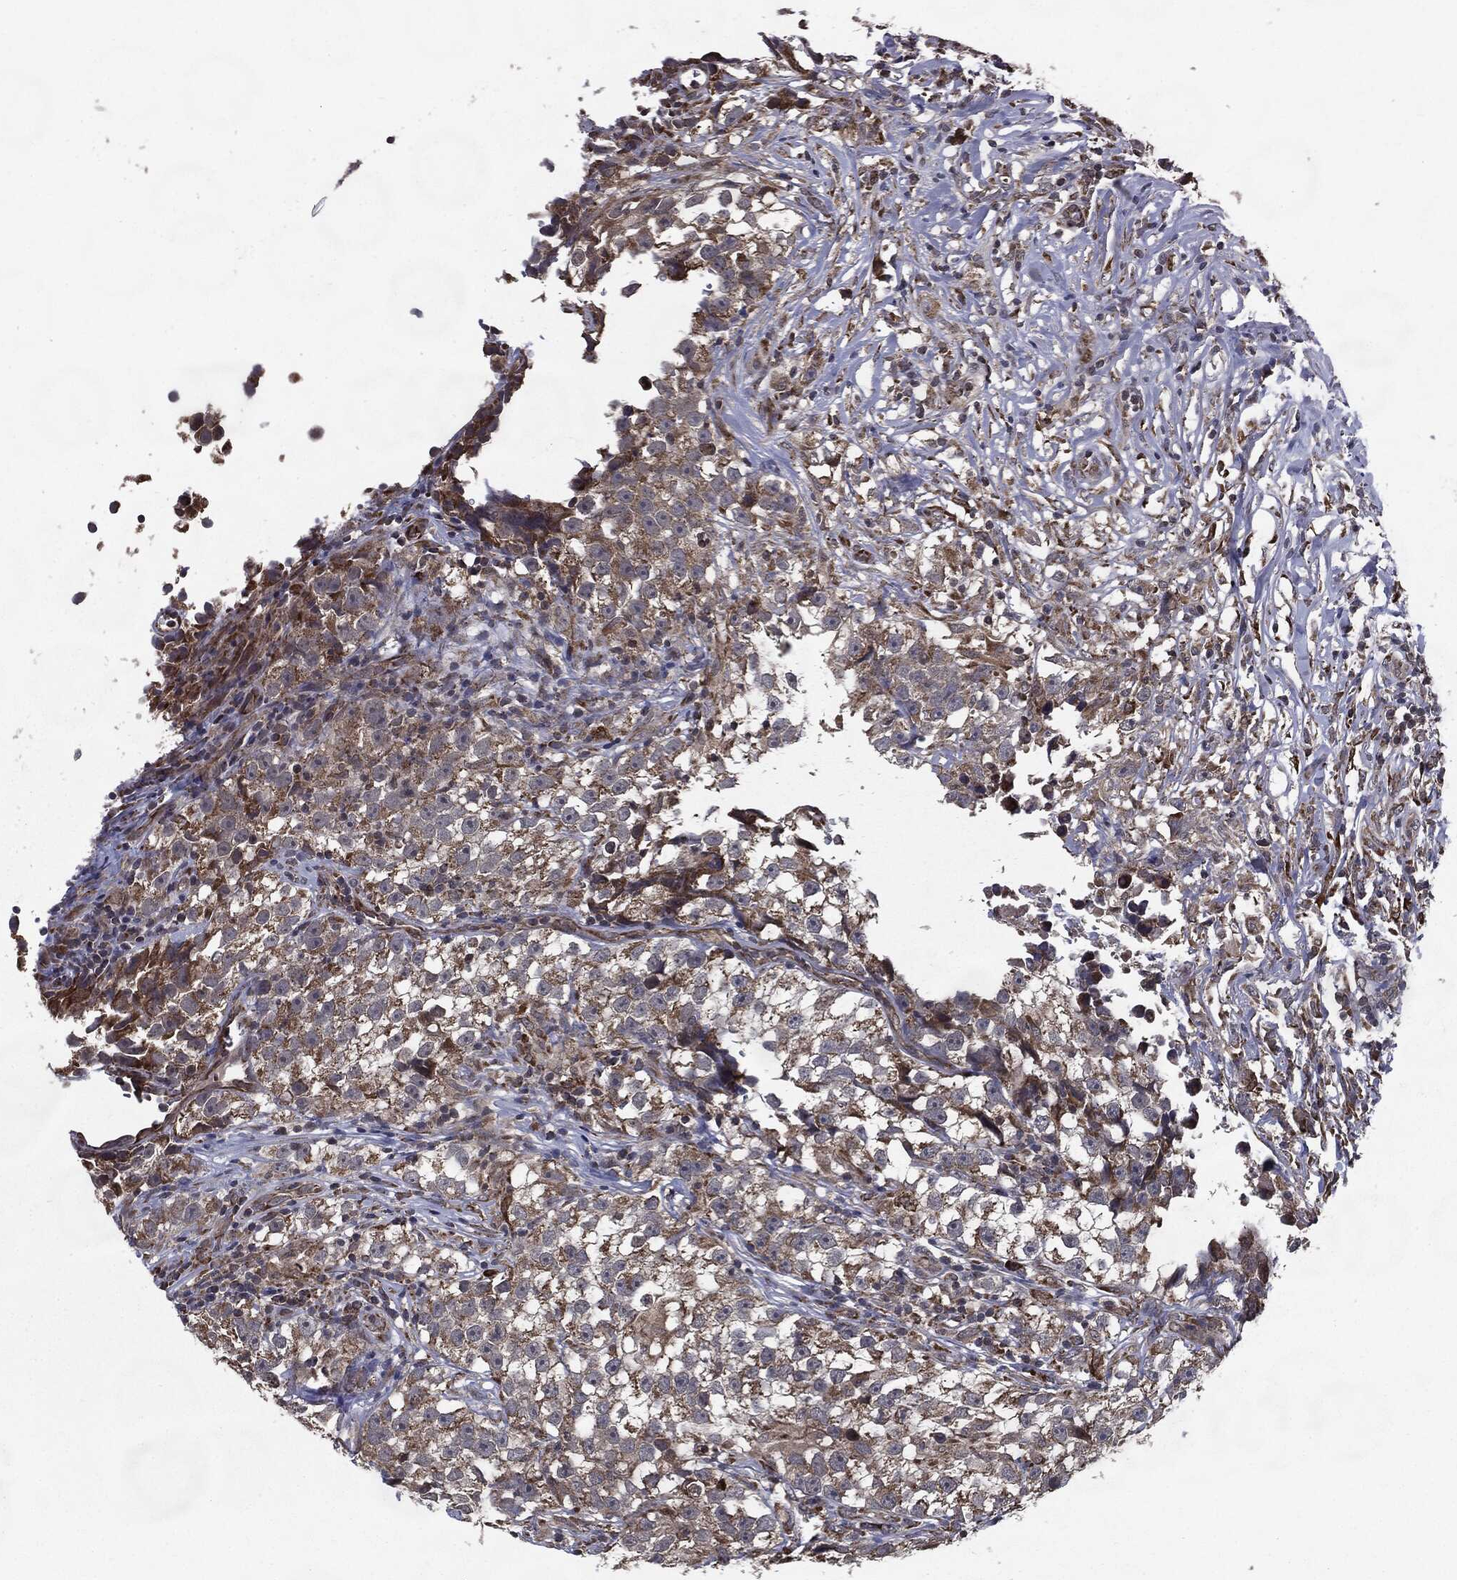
{"staining": {"intensity": "moderate", "quantity": "25%-75%", "location": "cytoplasmic/membranous"}, "tissue": "testis cancer", "cell_type": "Tumor cells", "image_type": "cancer", "snomed": [{"axis": "morphology", "description": "Seminoma, NOS"}, {"axis": "topography", "description": "Testis"}], "caption": "A high-resolution image shows IHC staining of seminoma (testis), which demonstrates moderate cytoplasmic/membranous staining in approximately 25%-75% of tumor cells.", "gene": "HDAC5", "patient": {"sex": "male", "age": 46}}